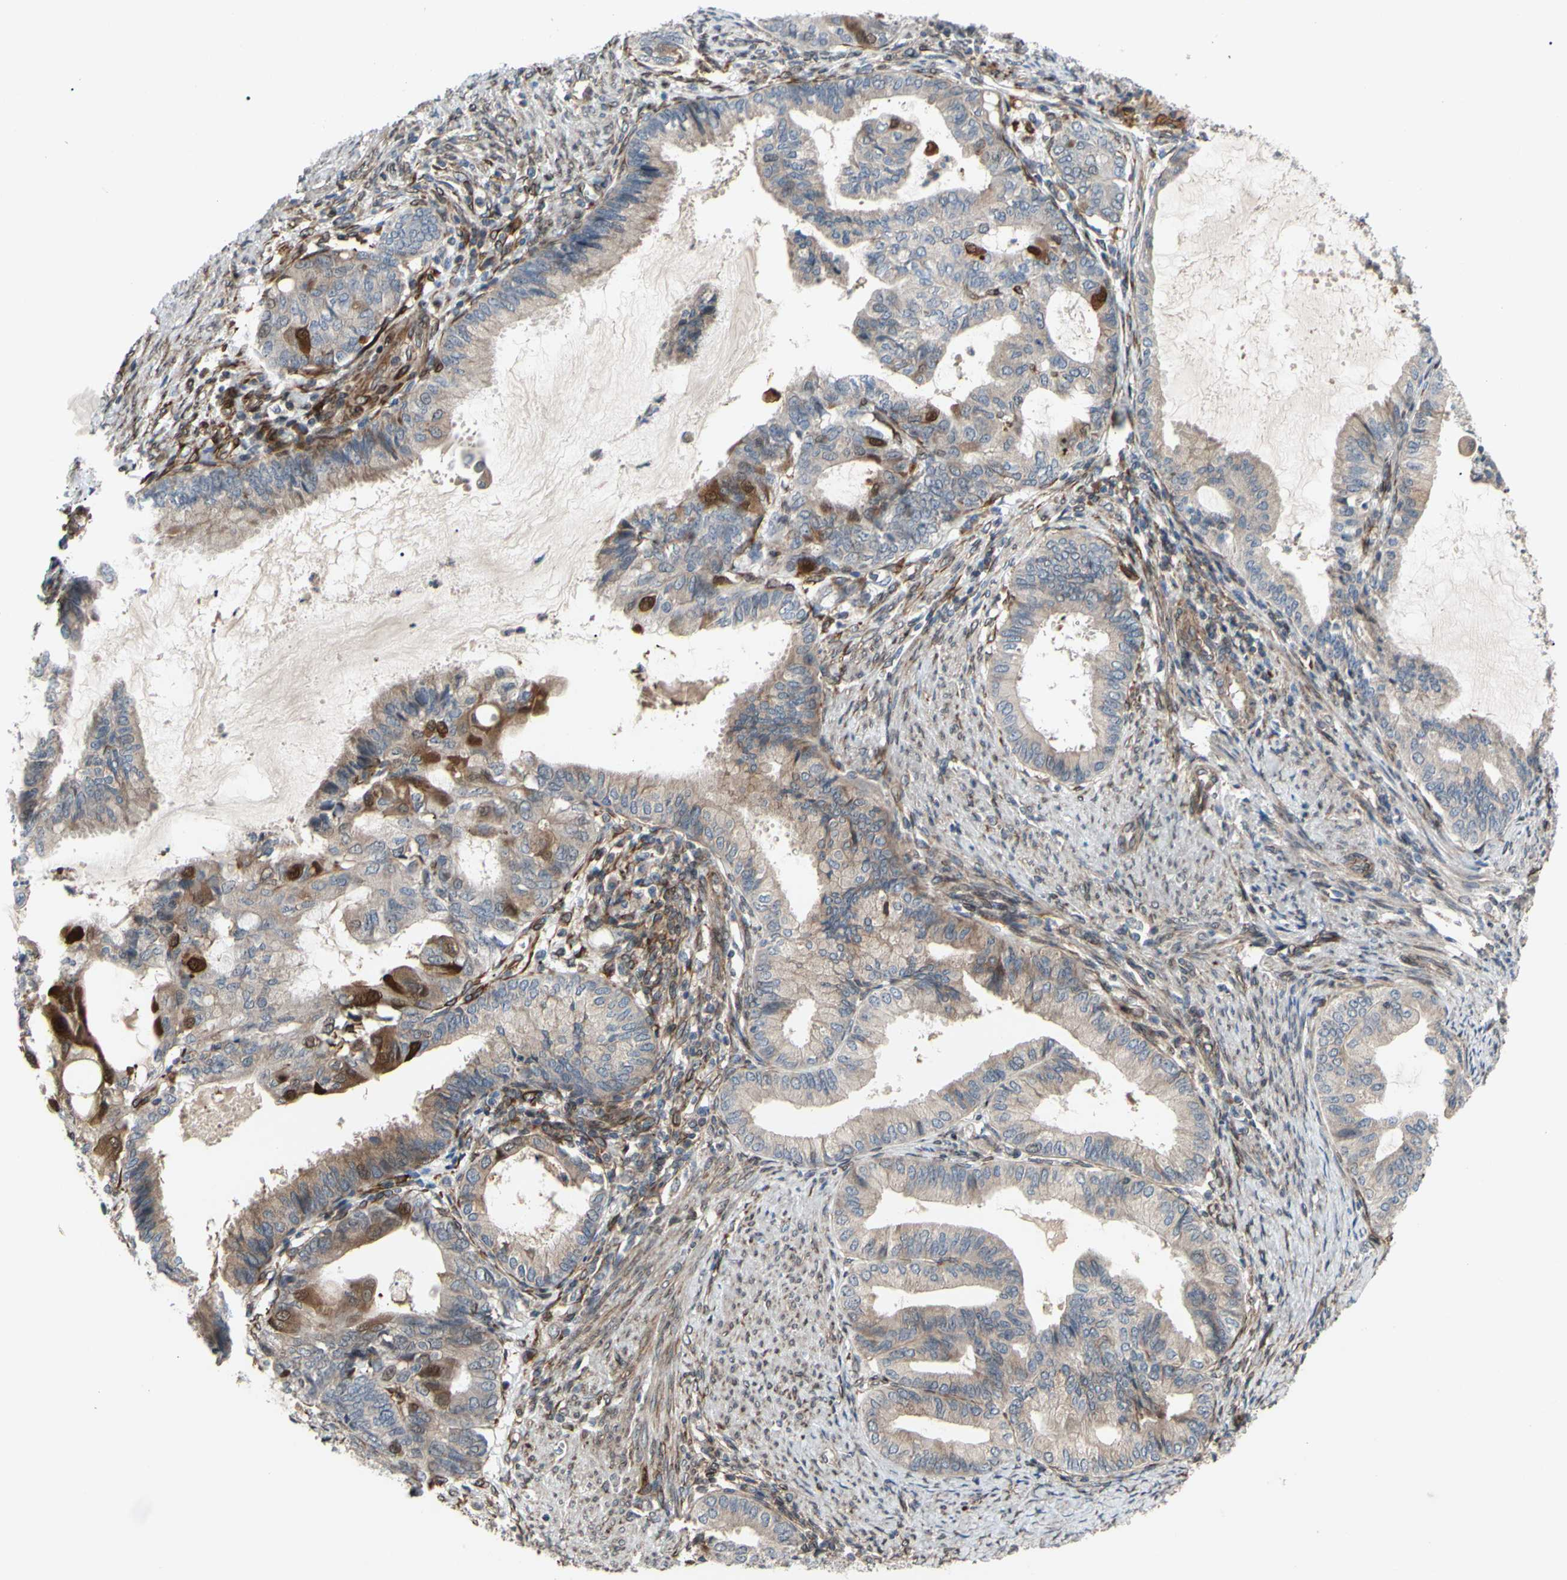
{"staining": {"intensity": "weak", "quantity": ">75%", "location": "cytoplasmic/membranous"}, "tissue": "endometrial cancer", "cell_type": "Tumor cells", "image_type": "cancer", "snomed": [{"axis": "morphology", "description": "Adenocarcinoma, NOS"}, {"axis": "topography", "description": "Endometrium"}], "caption": "Endometrial adenocarcinoma tissue exhibits weak cytoplasmic/membranous expression in about >75% of tumor cells, visualized by immunohistochemistry.", "gene": "PRAF2", "patient": {"sex": "female", "age": 86}}